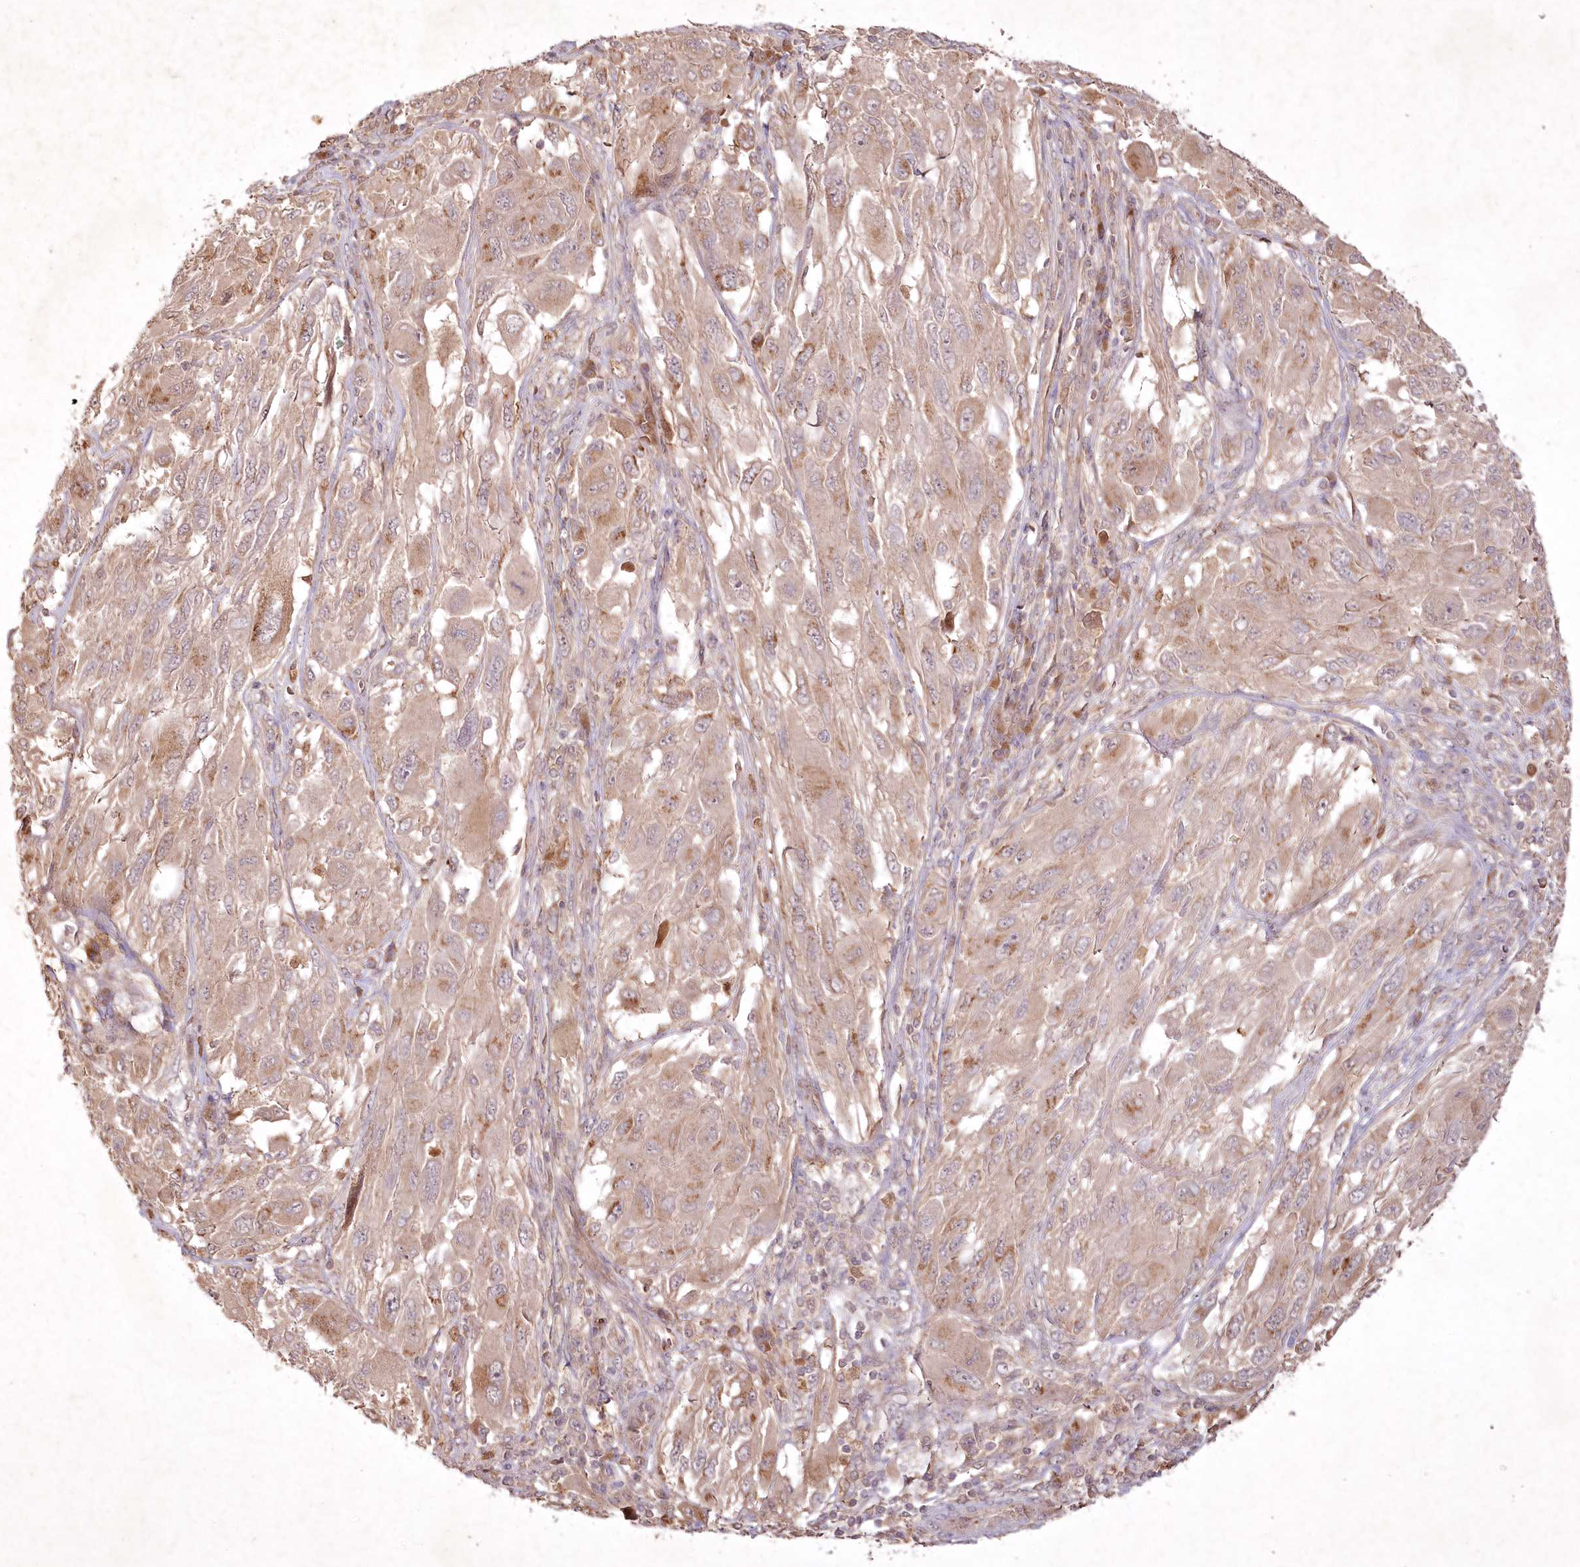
{"staining": {"intensity": "weak", "quantity": ">75%", "location": "cytoplasmic/membranous"}, "tissue": "melanoma", "cell_type": "Tumor cells", "image_type": "cancer", "snomed": [{"axis": "morphology", "description": "Malignant melanoma, NOS"}, {"axis": "topography", "description": "Skin"}], "caption": "Melanoma tissue shows weak cytoplasmic/membranous expression in approximately >75% of tumor cells The protein of interest is shown in brown color, while the nuclei are stained blue.", "gene": "IRAK1BP1", "patient": {"sex": "female", "age": 91}}